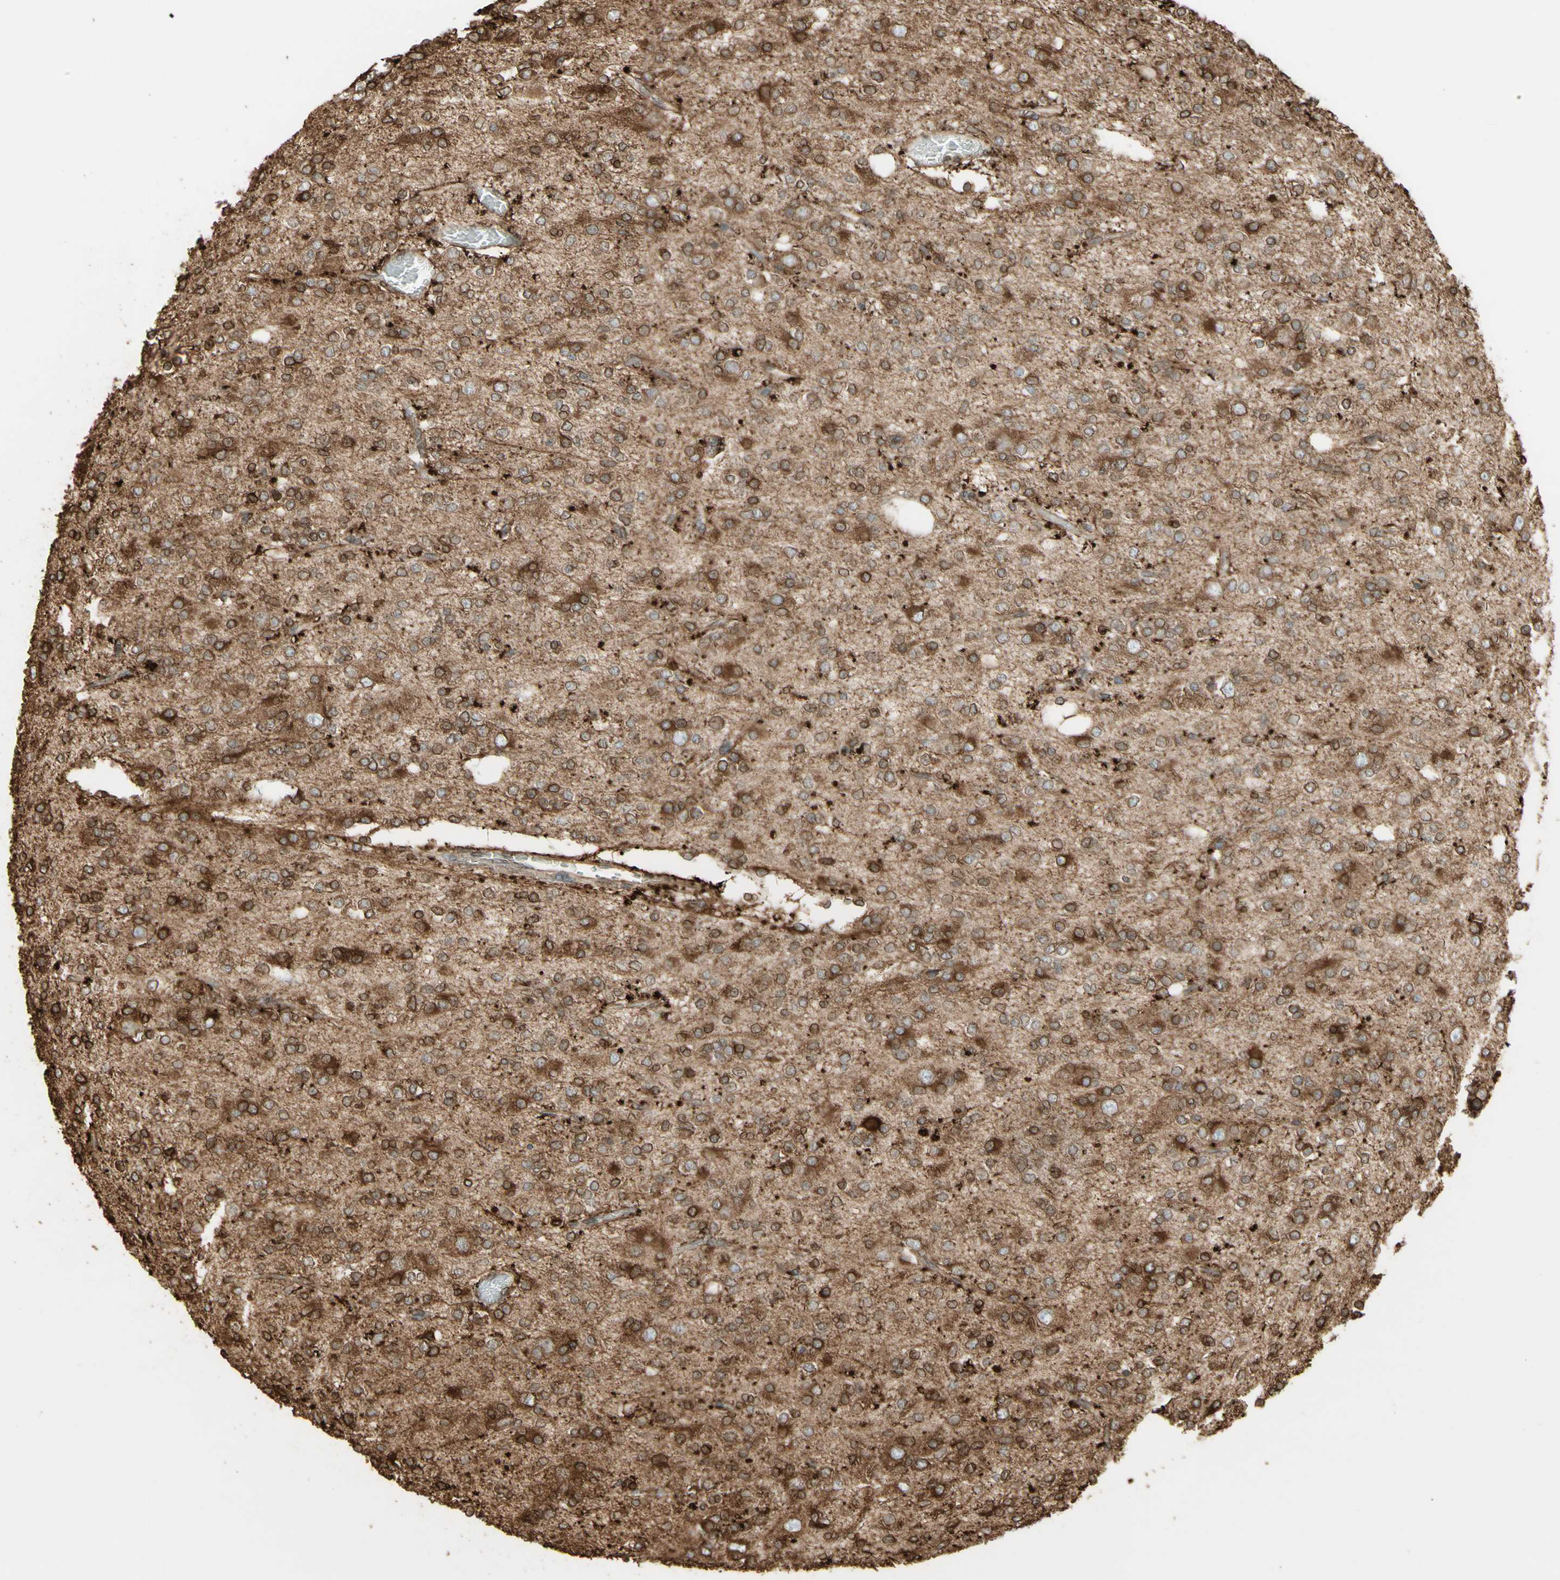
{"staining": {"intensity": "moderate", "quantity": "25%-75%", "location": "cytoplasmic/membranous"}, "tissue": "glioma", "cell_type": "Tumor cells", "image_type": "cancer", "snomed": [{"axis": "morphology", "description": "Glioma, malignant, Low grade"}, {"axis": "topography", "description": "Brain"}], "caption": "A micrograph of human malignant low-grade glioma stained for a protein displays moderate cytoplasmic/membranous brown staining in tumor cells.", "gene": "CANX", "patient": {"sex": "male", "age": 38}}